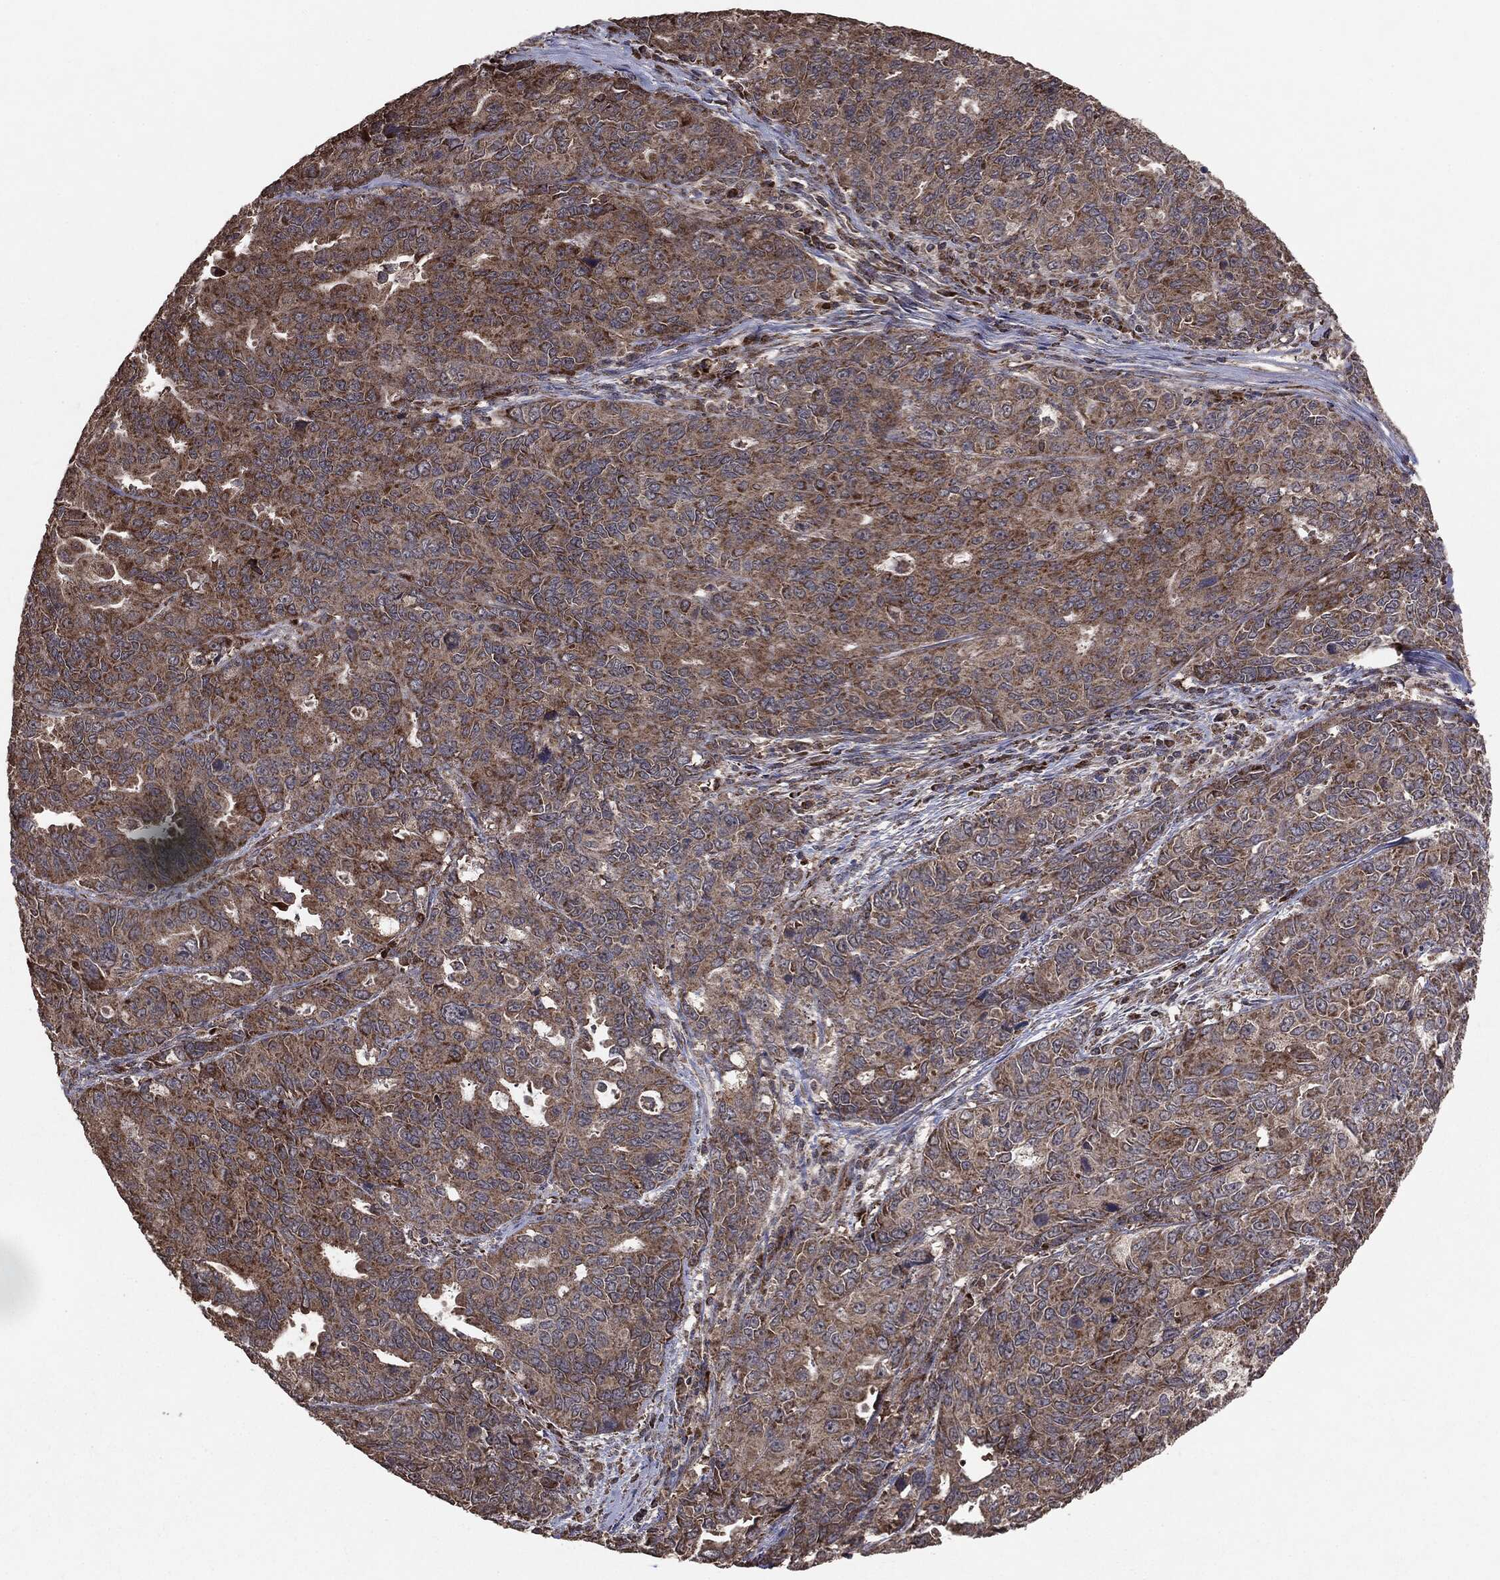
{"staining": {"intensity": "strong", "quantity": ">75%", "location": "cytoplasmic/membranous"}, "tissue": "endometrial cancer", "cell_type": "Tumor cells", "image_type": "cancer", "snomed": [{"axis": "morphology", "description": "Adenocarcinoma, NOS"}, {"axis": "topography", "description": "Uterus"}], "caption": "Brown immunohistochemical staining in human endometrial cancer (adenocarcinoma) exhibits strong cytoplasmic/membranous staining in approximately >75% of tumor cells.", "gene": "MTOR", "patient": {"sex": "female", "age": 79}}